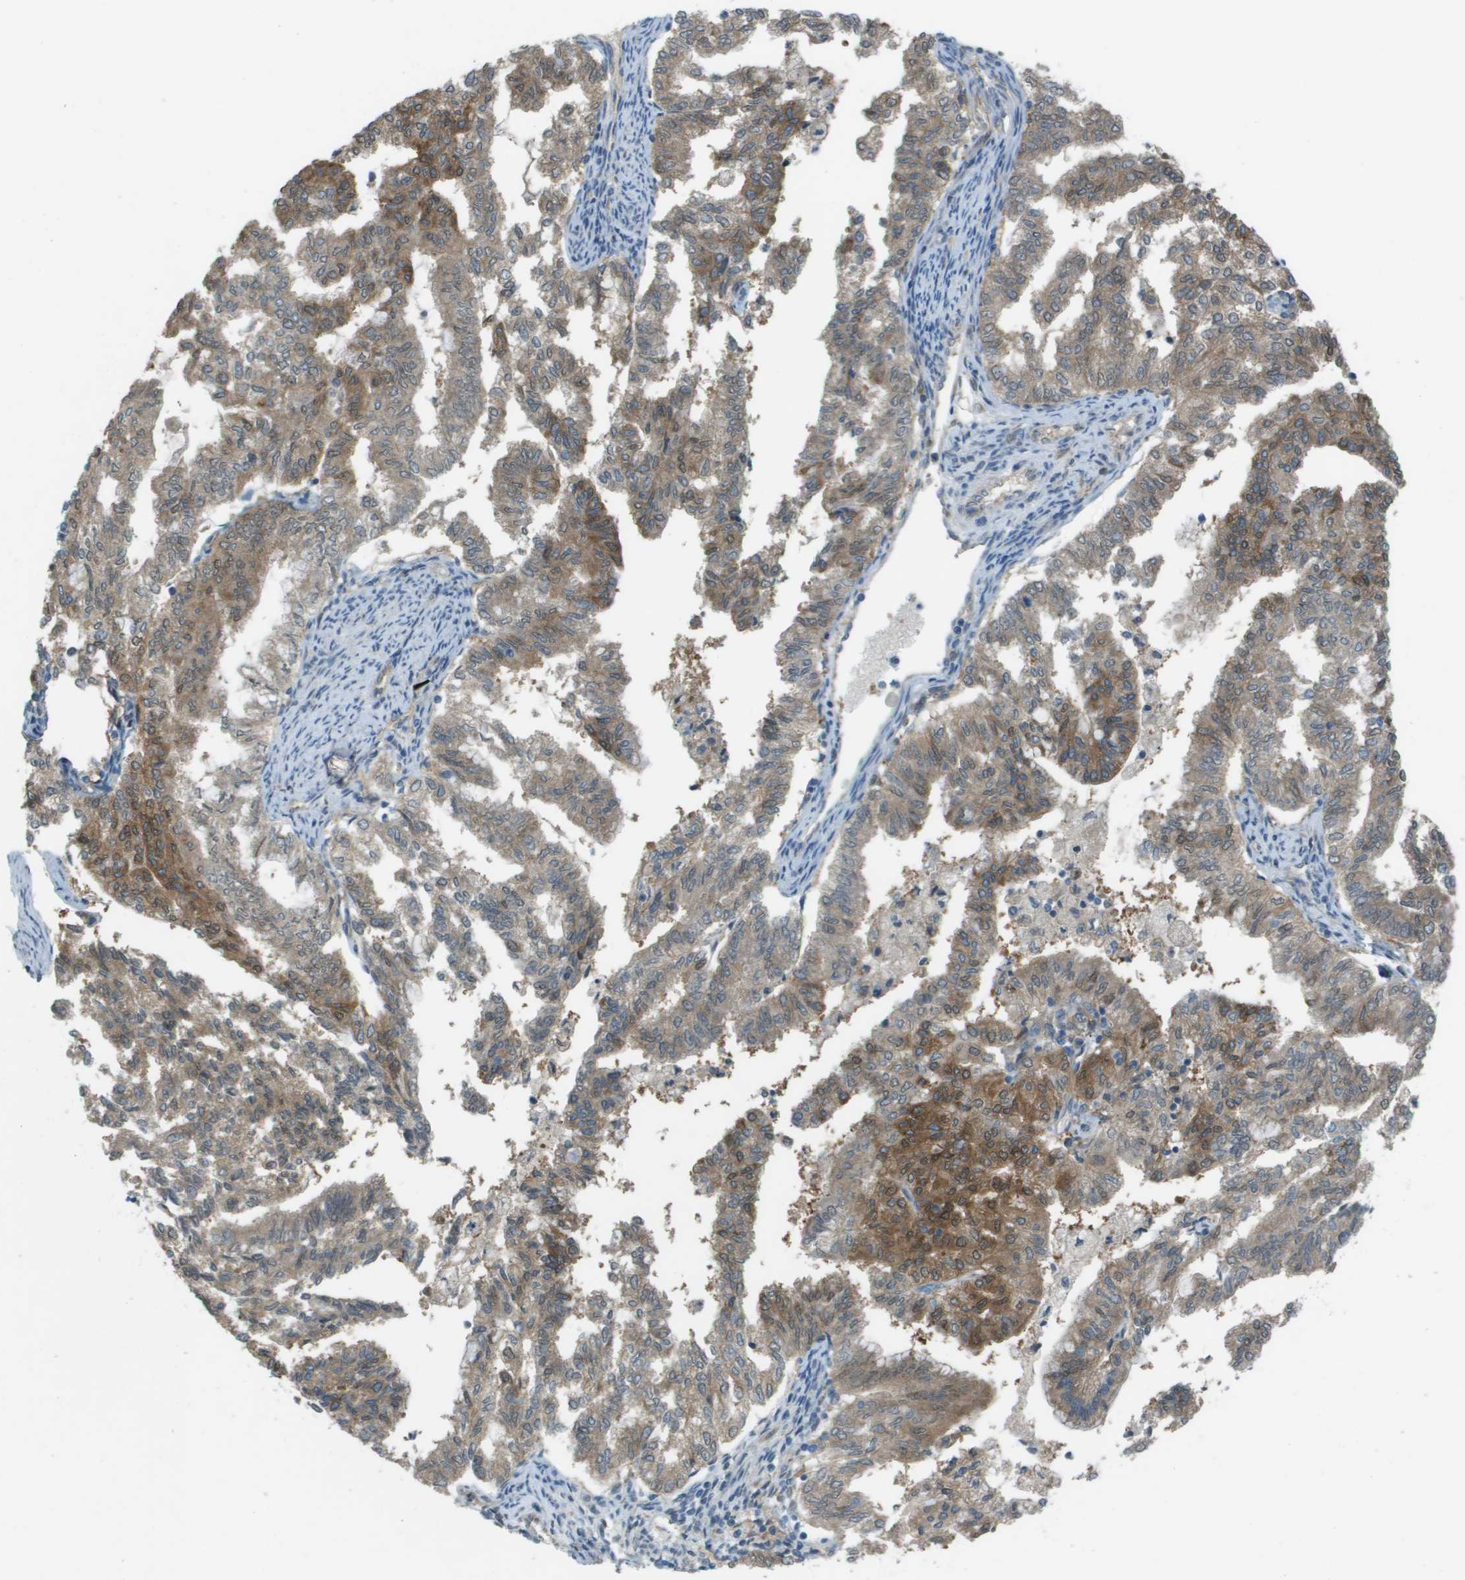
{"staining": {"intensity": "moderate", "quantity": ">75%", "location": "cytoplasmic/membranous"}, "tissue": "endometrial cancer", "cell_type": "Tumor cells", "image_type": "cancer", "snomed": [{"axis": "morphology", "description": "Adenocarcinoma, NOS"}, {"axis": "topography", "description": "Endometrium"}], "caption": "Human endometrial adenocarcinoma stained for a protein (brown) exhibits moderate cytoplasmic/membranous positive staining in about >75% of tumor cells.", "gene": "CORO1B", "patient": {"sex": "female", "age": 79}}